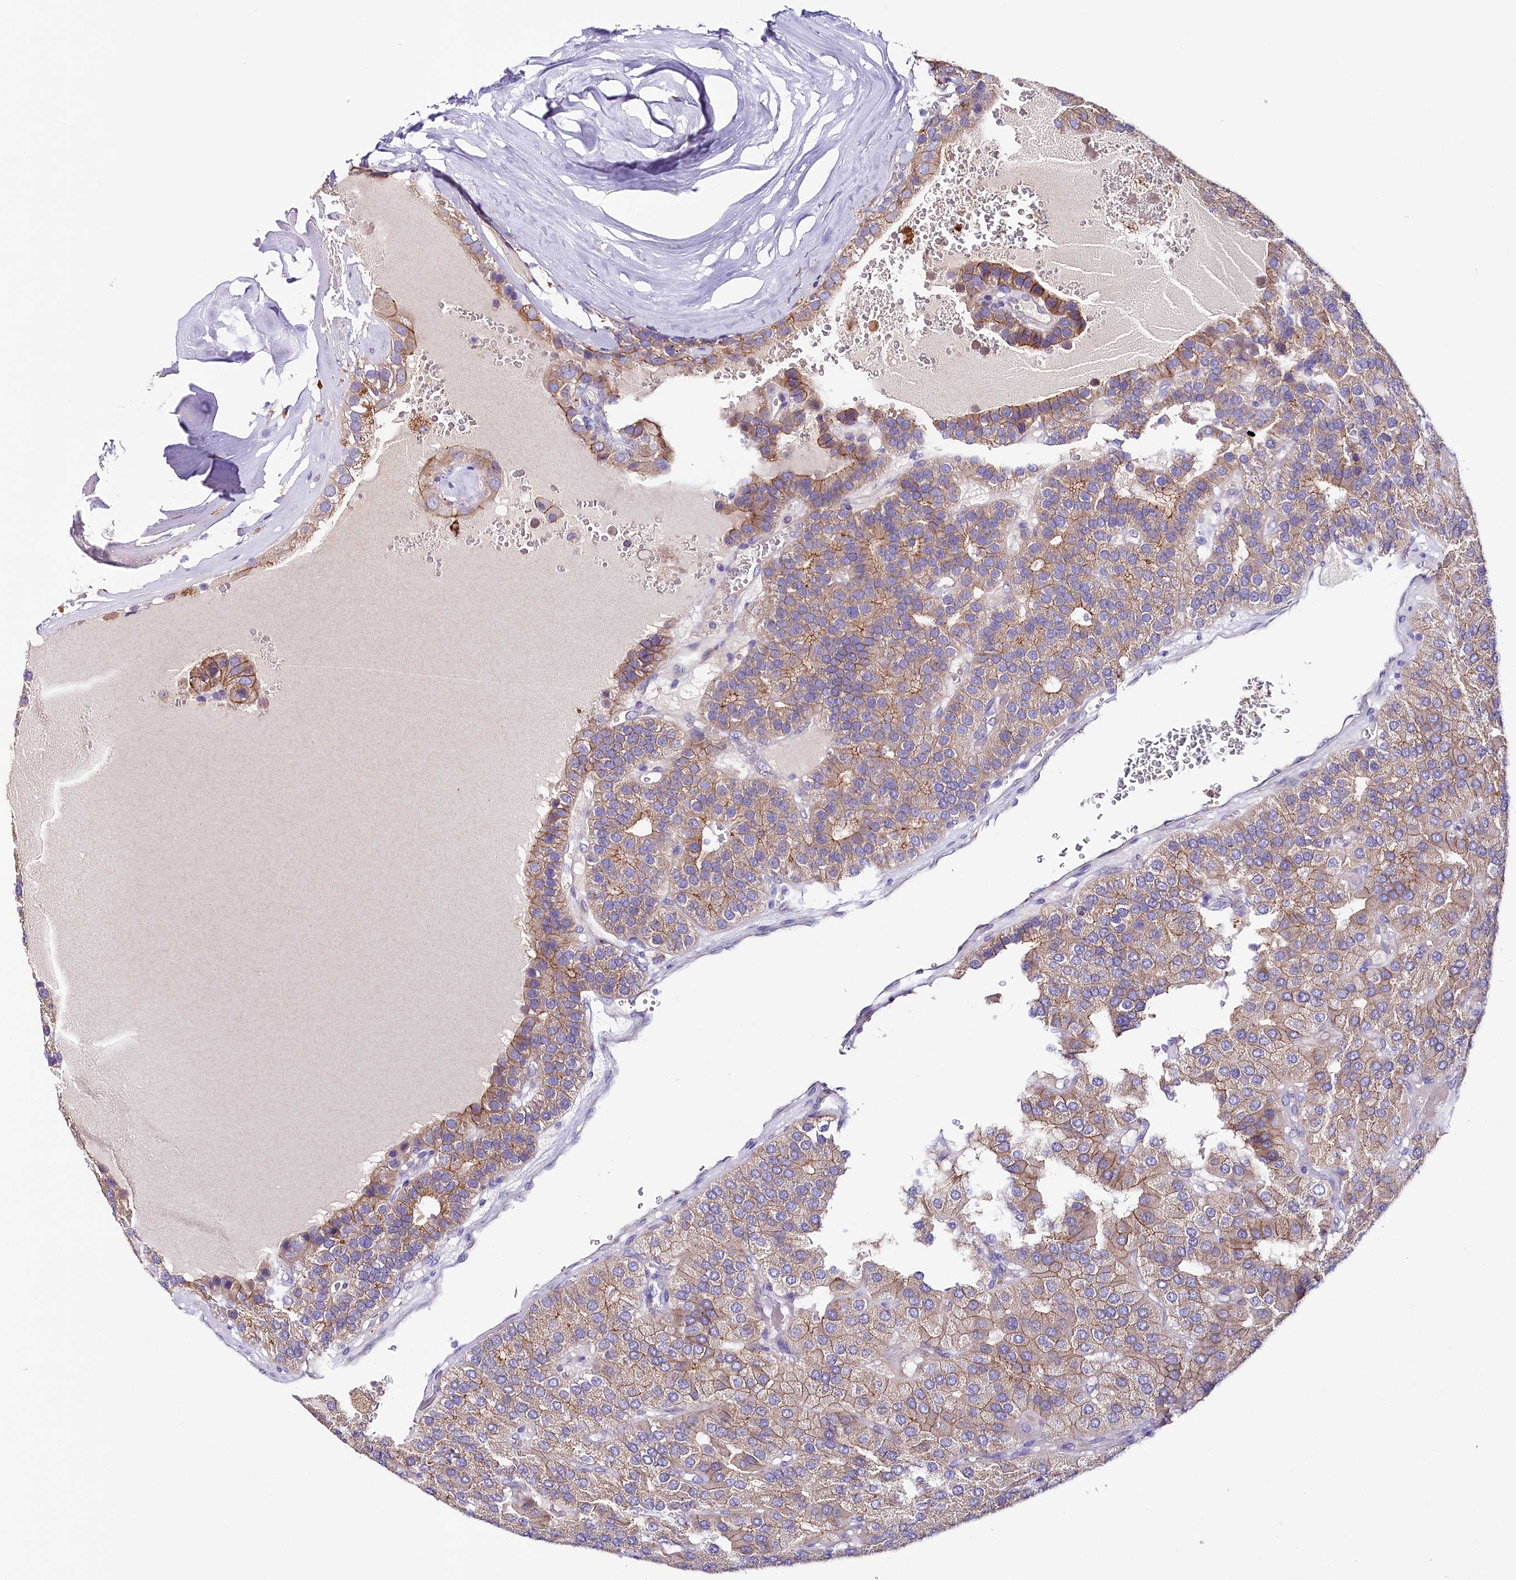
{"staining": {"intensity": "moderate", "quantity": ">75%", "location": "cytoplasmic/membranous"}, "tissue": "parathyroid gland", "cell_type": "Glandular cells", "image_type": "normal", "snomed": [{"axis": "morphology", "description": "Normal tissue, NOS"}, {"axis": "morphology", "description": "Adenoma, NOS"}, {"axis": "topography", "description": "Parathyroid gland"}], "caption": "Protein expression analysis of benign parathyroid gland displays moderate cytoplasmic/membranous expression in about >75% of glandular cells. The protein of interest is stained brown, and the nuclei are stained in blue (DAB IHC with brightfield microscopy, high magnification).", "gene": "SACM1L", "patient": {"sex": "female", "age": 86}}